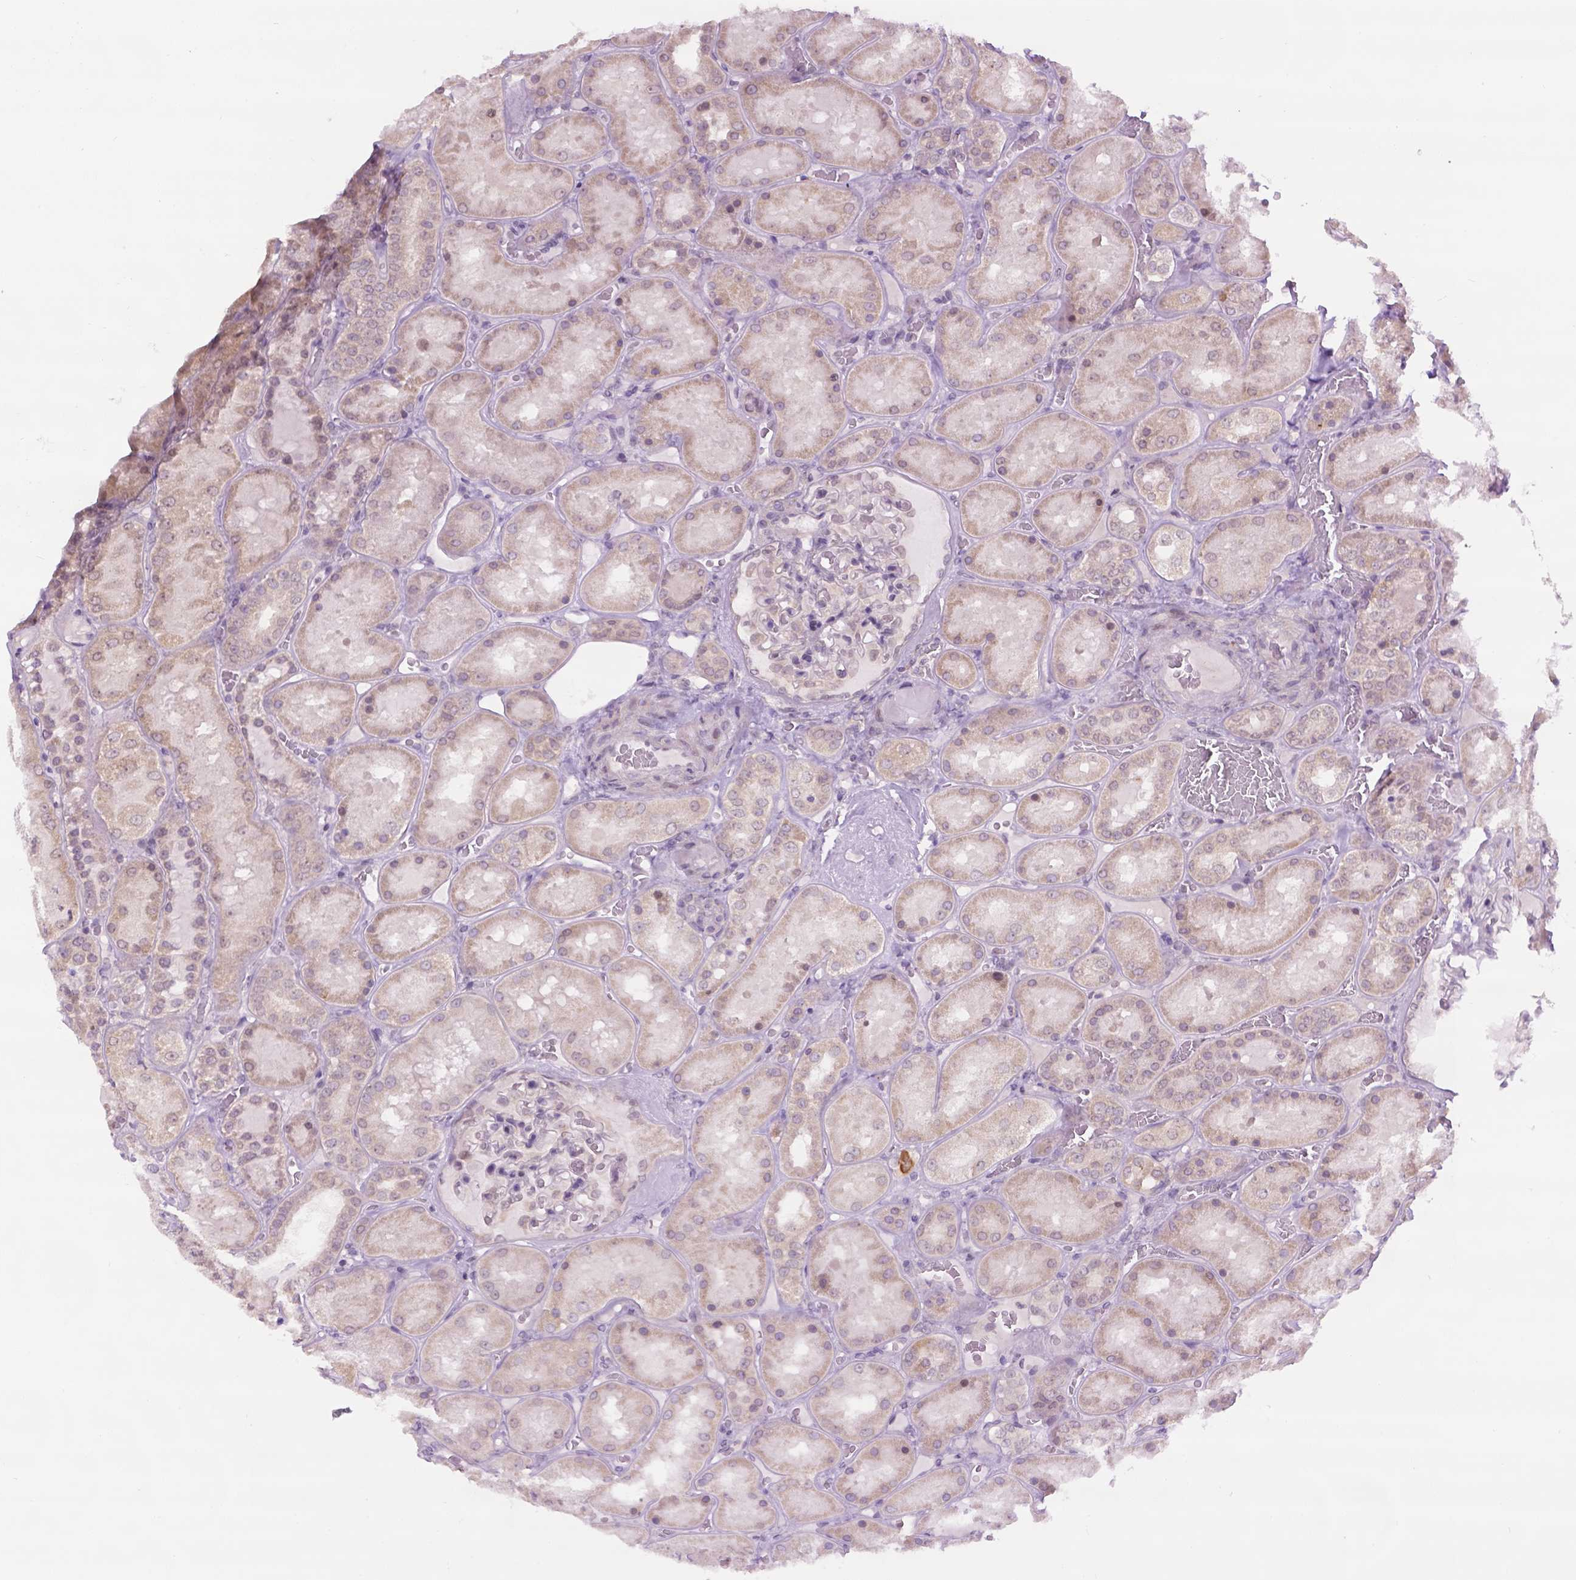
{"staining": {"intensity": "weak", "quantity": "<25%", "location": "nuclear"}, "tissue": "kidney", "cell_type": "Cells in glomeruli", "image_type": "normal", "snomed": [{"axis": "morphology", "description": "Normal tissue, NOS"}, {"axis": "topography", "description": "Kidney"}], "caption": "DAB (3,3'-diaminobenzidine) immunohistochemical staining of normal kidney displays no significant expression in cells in glomeruli. (Stains: DAB immunohistochemistry with hematoxylin counter stain, Microscopy: brightfield microscopy at high magnification).", "gene": "DENND4A", "patient": {"sex": "male", "age": 73}}